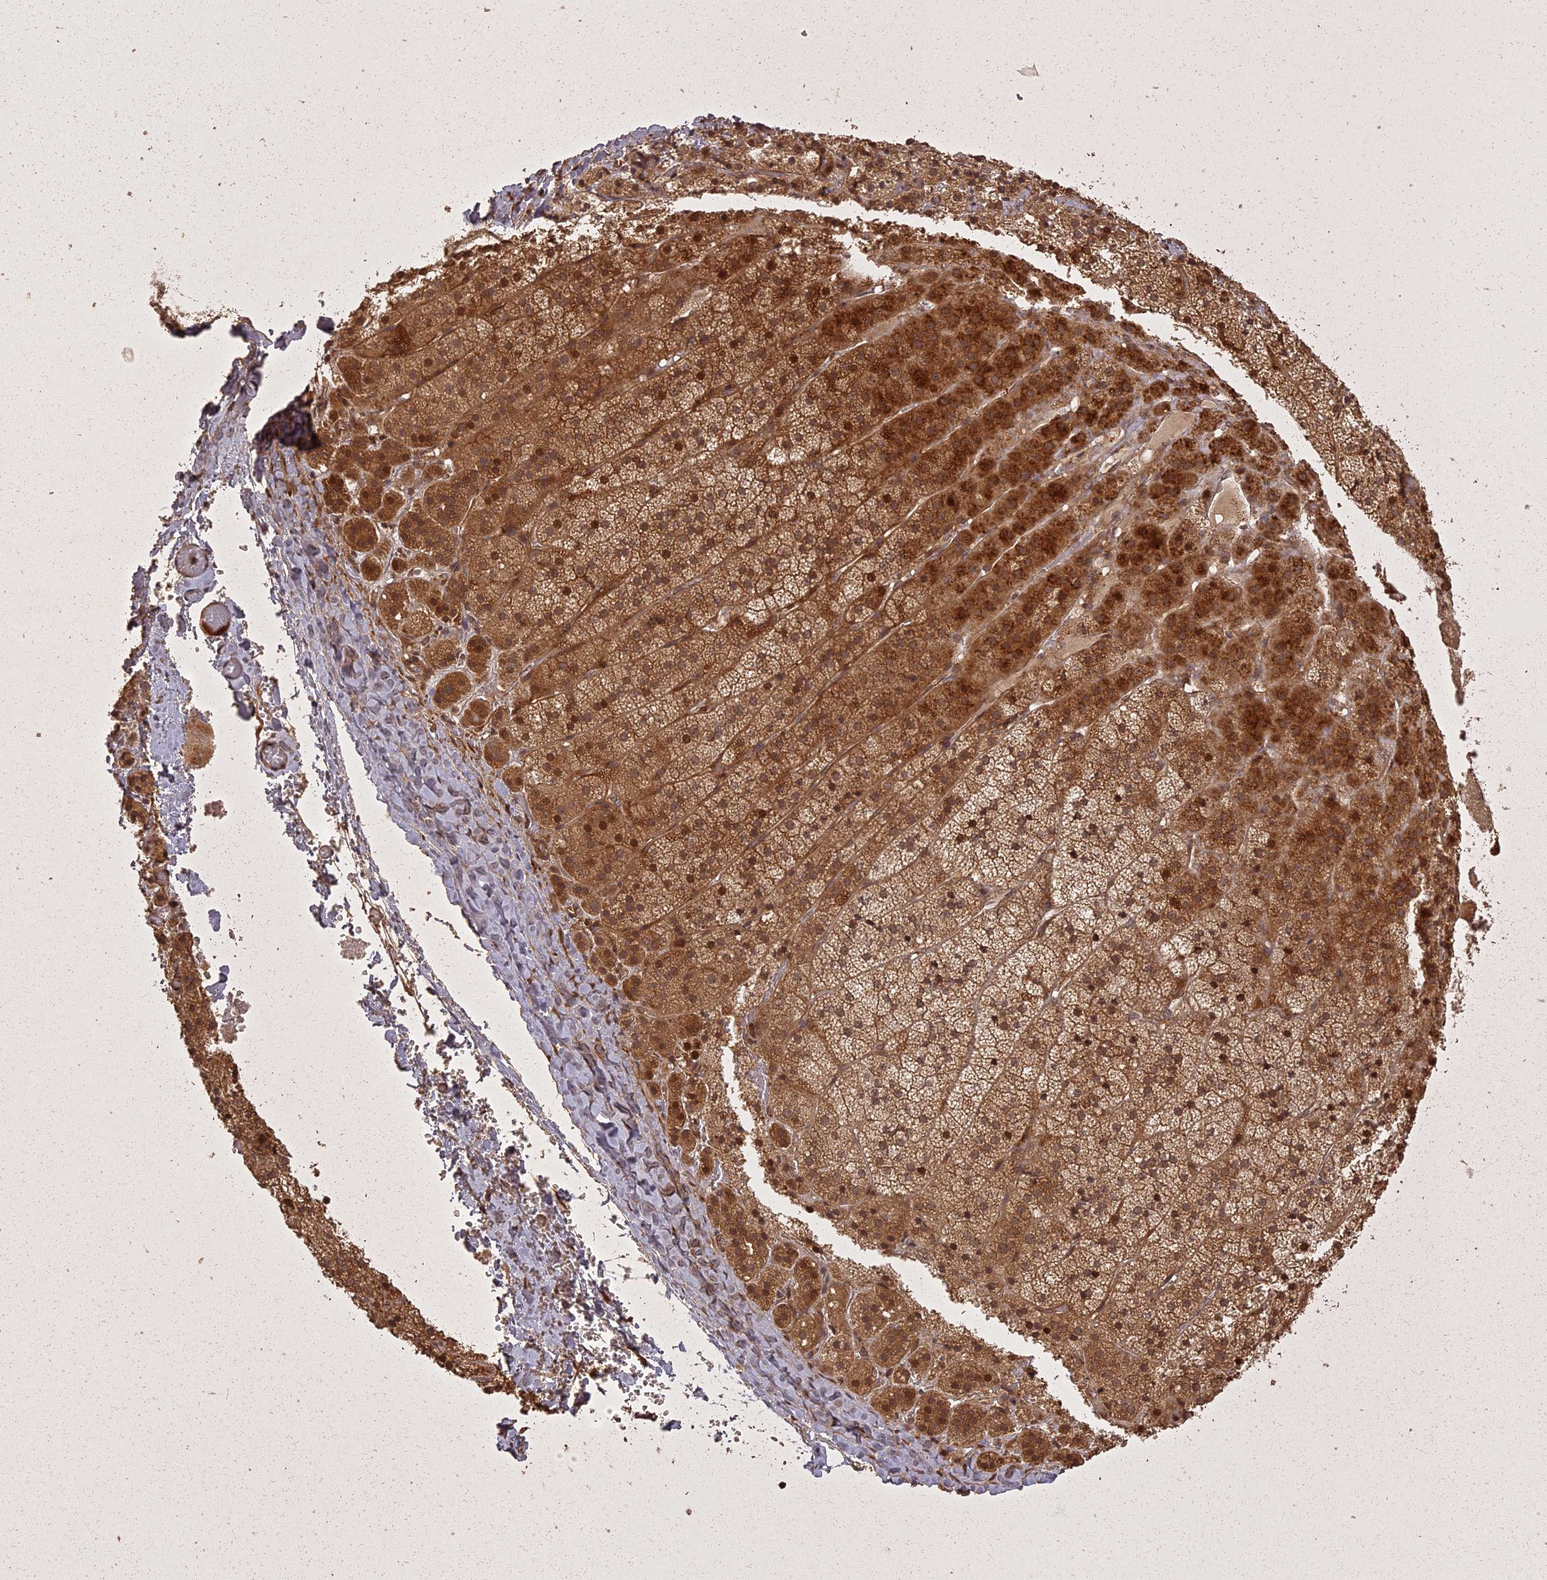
{"staining": {"intensity": "strong", "quantity": "25%-75%", "location": "cytoplasmic/membranous,nuclear"}, "tissue": "adrenal gland", "cell_type": "Glandular cells", "image_type": "normal", "snomed": [{"axis": "morphology", "description": "Normal tissue, NOS"}, {"axis": "topography", "description": "Adrenal gland"}], "caption": "Protein staining of benign adrenal gland displays strong cytoplasmic/membranous,nuclear expression in approximately 25%-75% of glandular cells.", "gene": "LIN37", "patient": {"sex": "female", "age": 44}}